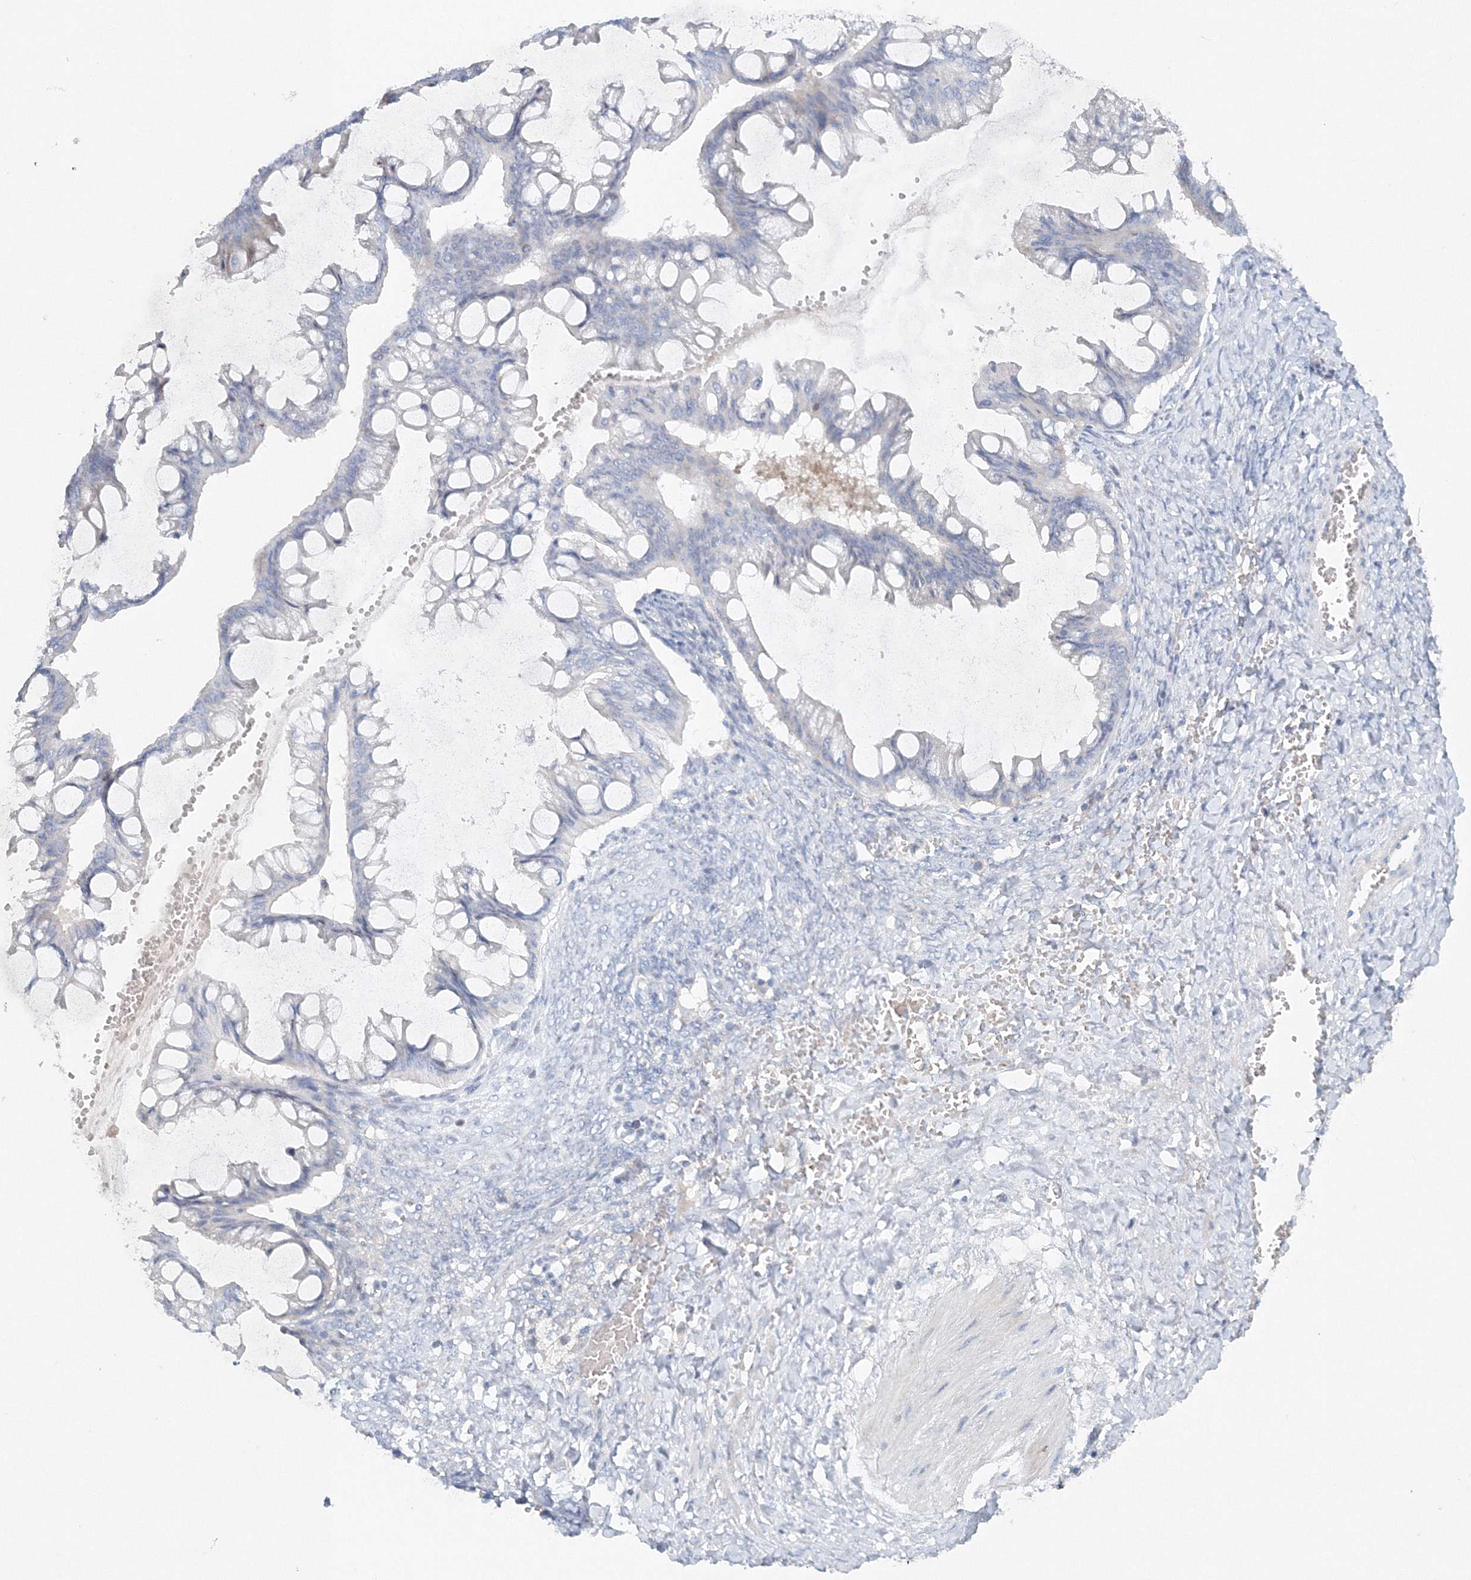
{"staining": {"intensity": "negative", "quantity": "none", "location": "none"}, "tissue": "ovarian cancer", "cell_type": "Tumor cells", "image_type": "cancer", "snomed": [{"axis": "morphology", "description": "Cystadenocarcinoma, mucinous, NOS"}, {"axis": "topography", "description": "Ovary"}], "caption": "Immunohistochemical staining of ovarian mucinous cystadenocarcinoma exhibits no significant expression in tumor cells. (DAB immunohistochemistry (IHC) with hematoxylin counter stain).", "gene": "SH3BP5", "patient": {"sex": "female", "age": 73}}